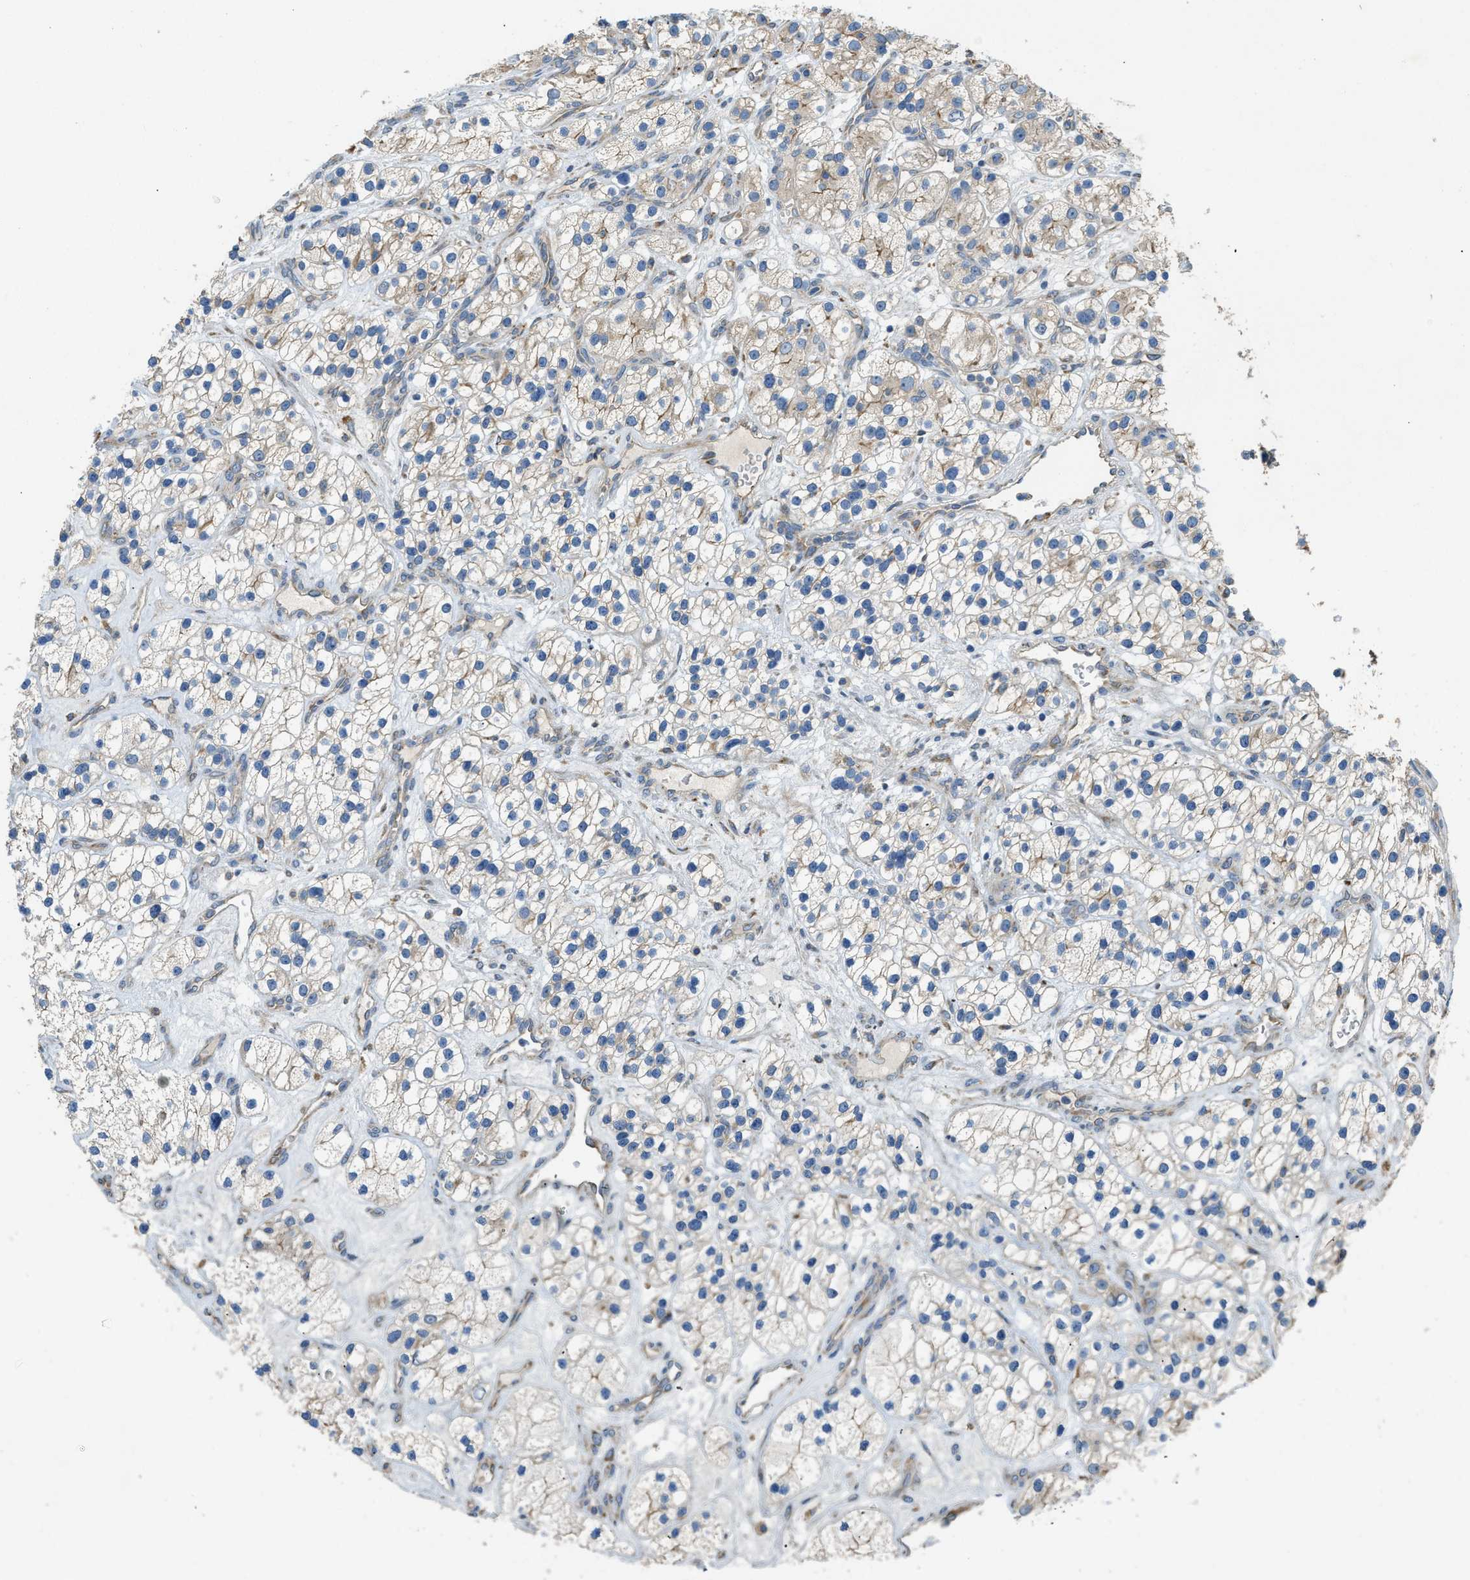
{"staining": {"intensity": "weak", "quantity": ">75%", "location": "cytoplasmic/membranous"}, "tissue": "renal cancer", "cell_type": "Tumor cells", "image_type": "cancer", "snomed": [{"axis": "morphology", "description": "Adenocarcinoma, NOS"}, {"axis": "topography", "description": "Kidney"}], "caption": "Immunohistochemical staining of human renal cancer (adenocarcinoma) demonstrates low levels of weak cytoplasmic/membranous positivity in approximately >75% of tumor cells. The staining was performed using DAB to visualize the protein expression in brown, while the nuclei were stained in blue with hematoxylin (Magnification: 20x).", "gene": "TMEM68", "patient": {"sex": "female", "age": 57}}